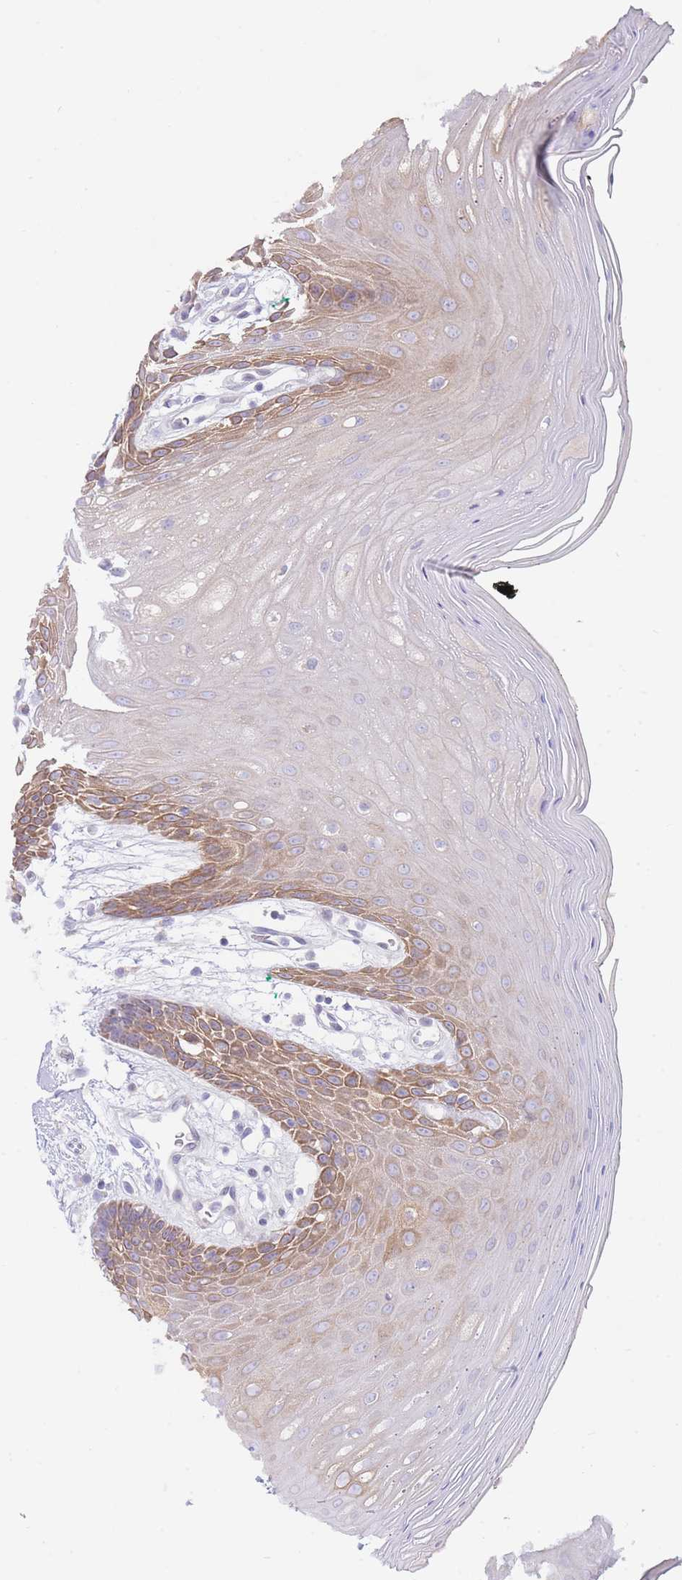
{"staining": {"intensity": "moderate", "quantity": ">75%", "location": "cytoplasmic/membranous"}, "tissue": "oral mucosa", "cell_type": "Squamous epithelial cells", "image_type": "normal", "snomed": [{"axis": "morphology", "description": "Normal tissue, NOS"}, {"axis": "topography", "description": "Oral tissue"}, {"axis": "topography", "description": "Tounge, NOS"}], "caption": "This image displays IHC staining of unremarkable oral mucosa, with medium moderate cytoplasmic/membranous staining in about >75% of squamous epithelial cells.", "gene": "NANP", "patient": {"sex": "female", "age": 59}}